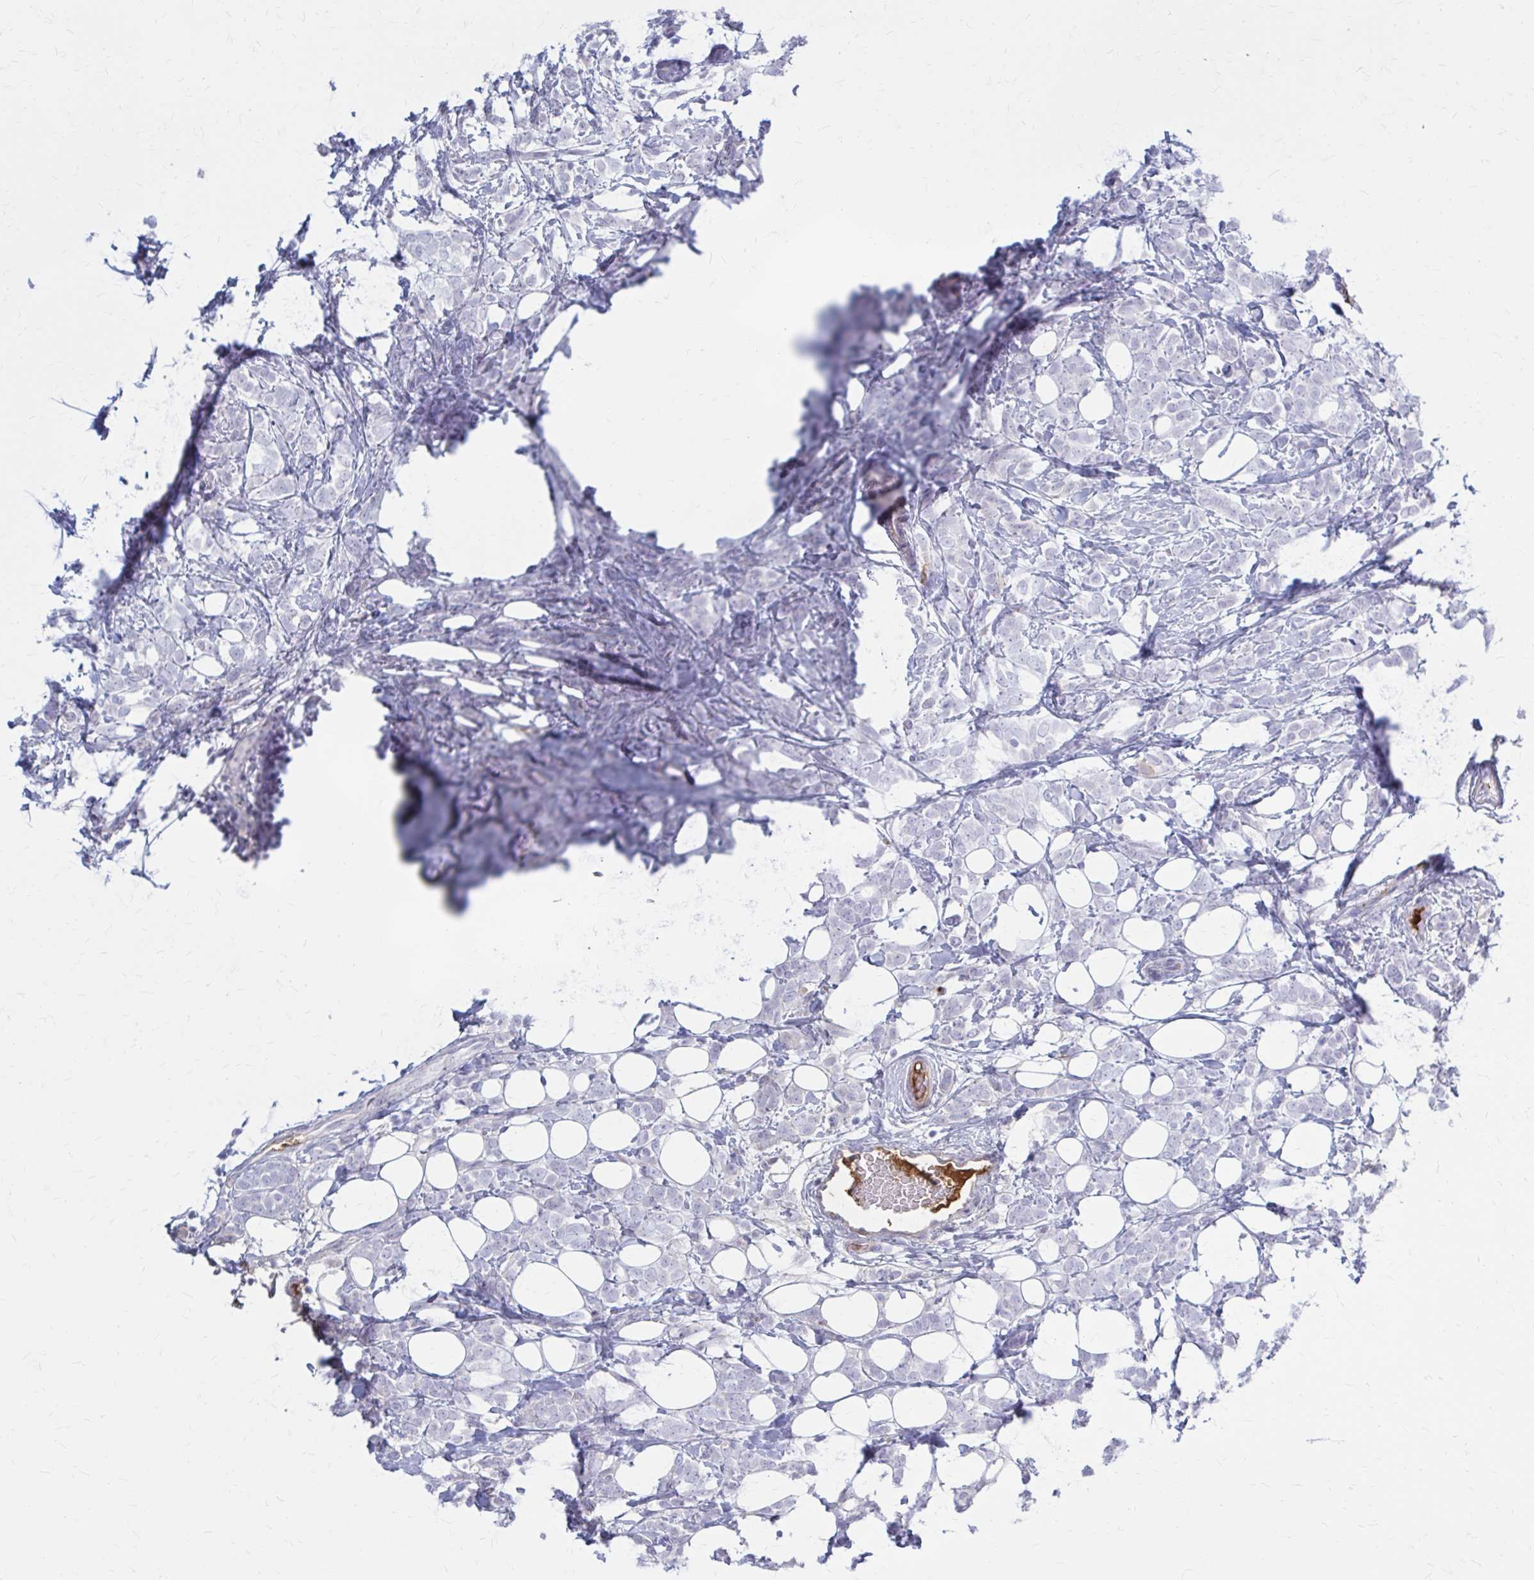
{"staining": {"intensity": "negative", "quantity": "none", "location": "none"}, "tissue": "breast cancer", "cell_type": "Tumor cells", "image_type": "cancer", "snomed": [{"axis": "morphology", "description": "Lobular carcinoma"}, {"axis": "topography", "description": "Breast"}], "caption": "Immunohistochemistry of human breast cancer (lobular carcinoma) demonstrates no staining in tumor cells.", "gene": "SERPIND1", "patient": {"sex": "female", "age": 49}}